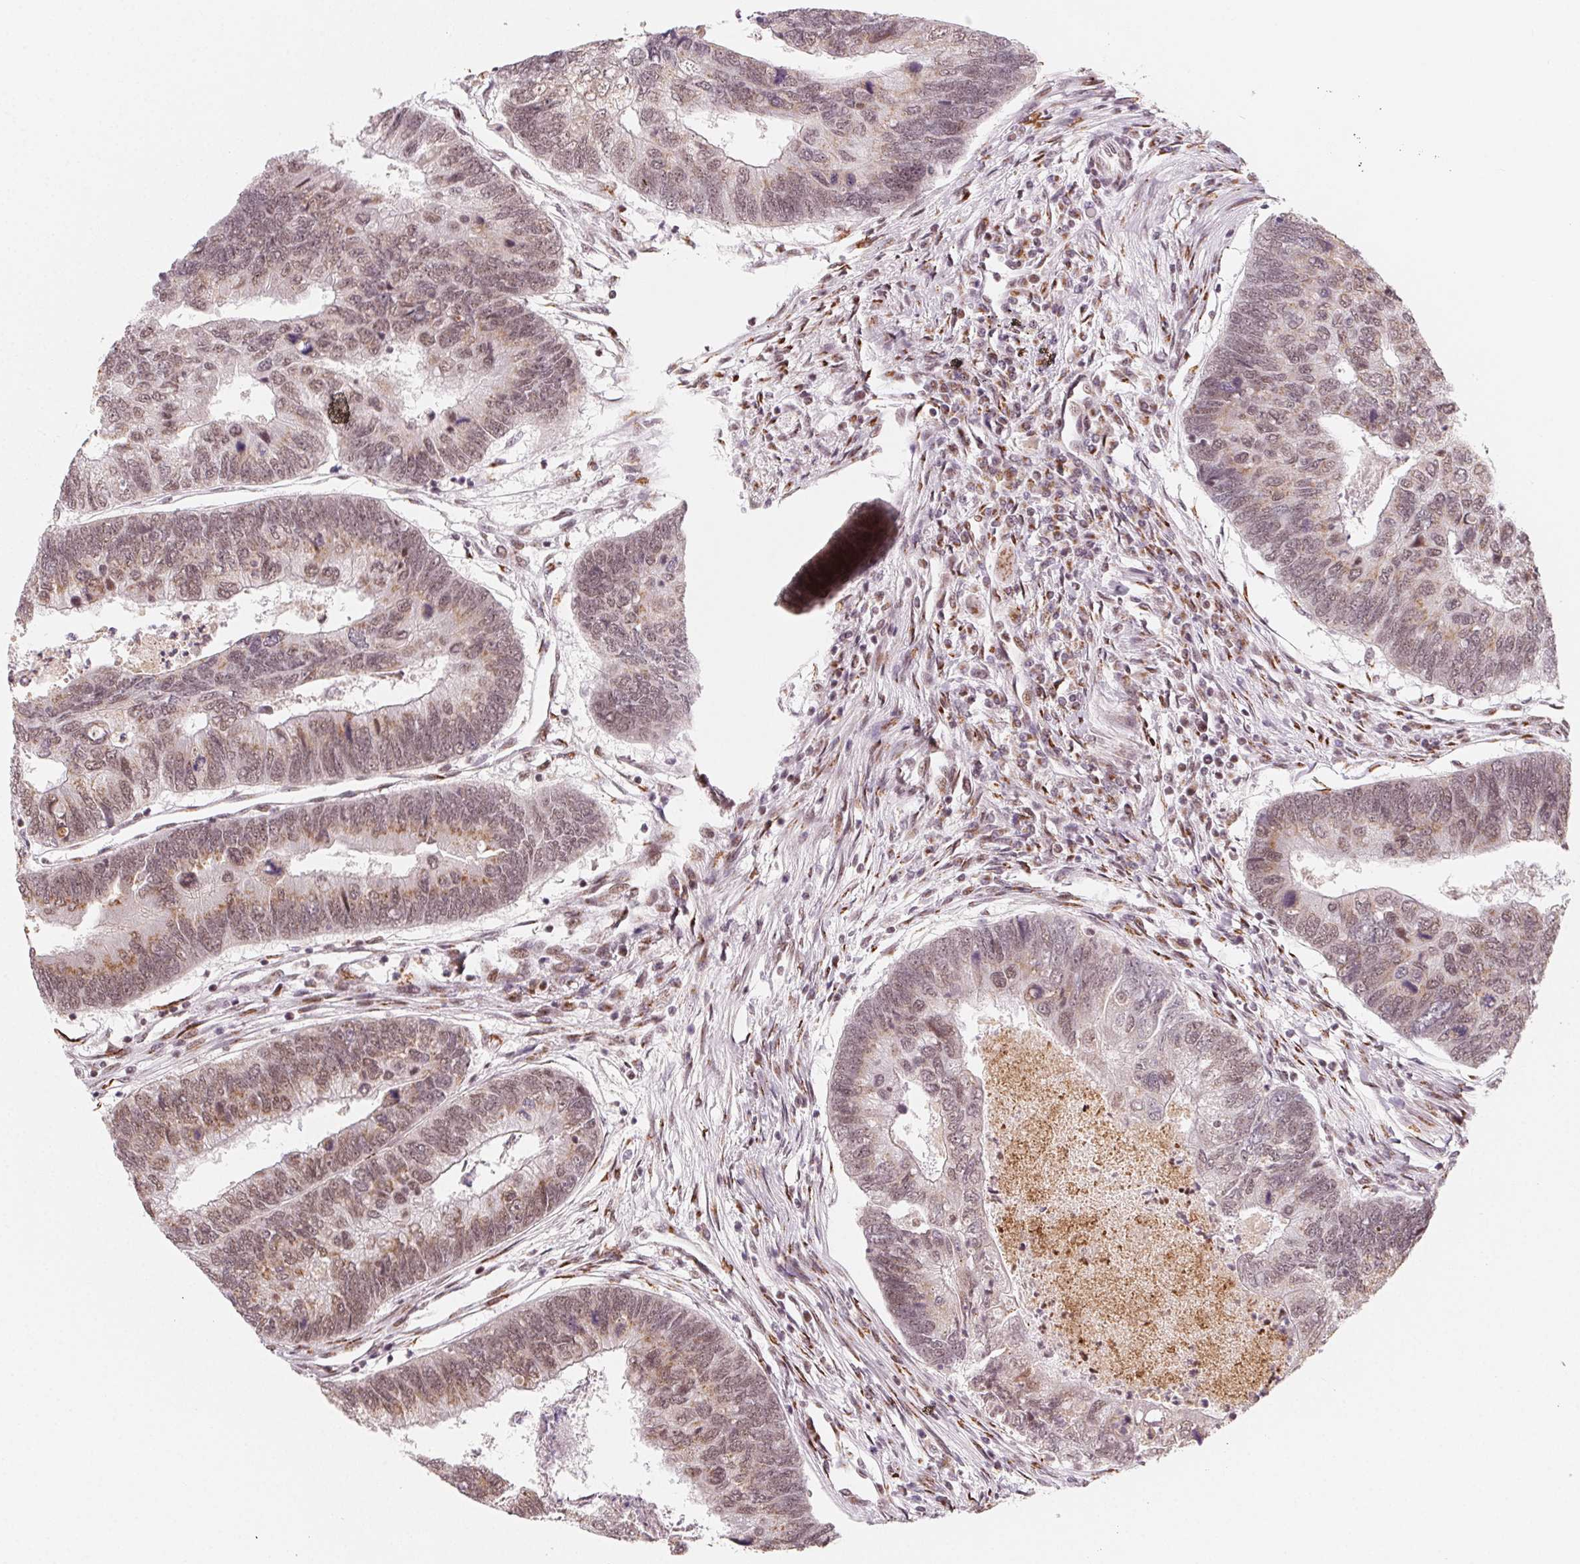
{"staining": {"intensity": "weak", "quantity": ">75%", "location": "cytoplasmic/membranous,nuclear"}, "tissue": "colorectal cancer", "cell_type": "Tumor cells", "image_type": "cancer", "snomed": [{"axis": "morphology", "description": "Adenocarcinoma, NOS"}, {"axis": "topography", "description": "Colon"}], "caption": "Protein analysis of colorectal adenocarcinoma tissue reveals weak cytoplasmic/membranous and nuclear staining in about >75% of tumor cells. The protein is shown in brown color, while the nuclei are stained blue.", "gene": "TOPORS", "patient": {"sex": "female", "age": 67}}